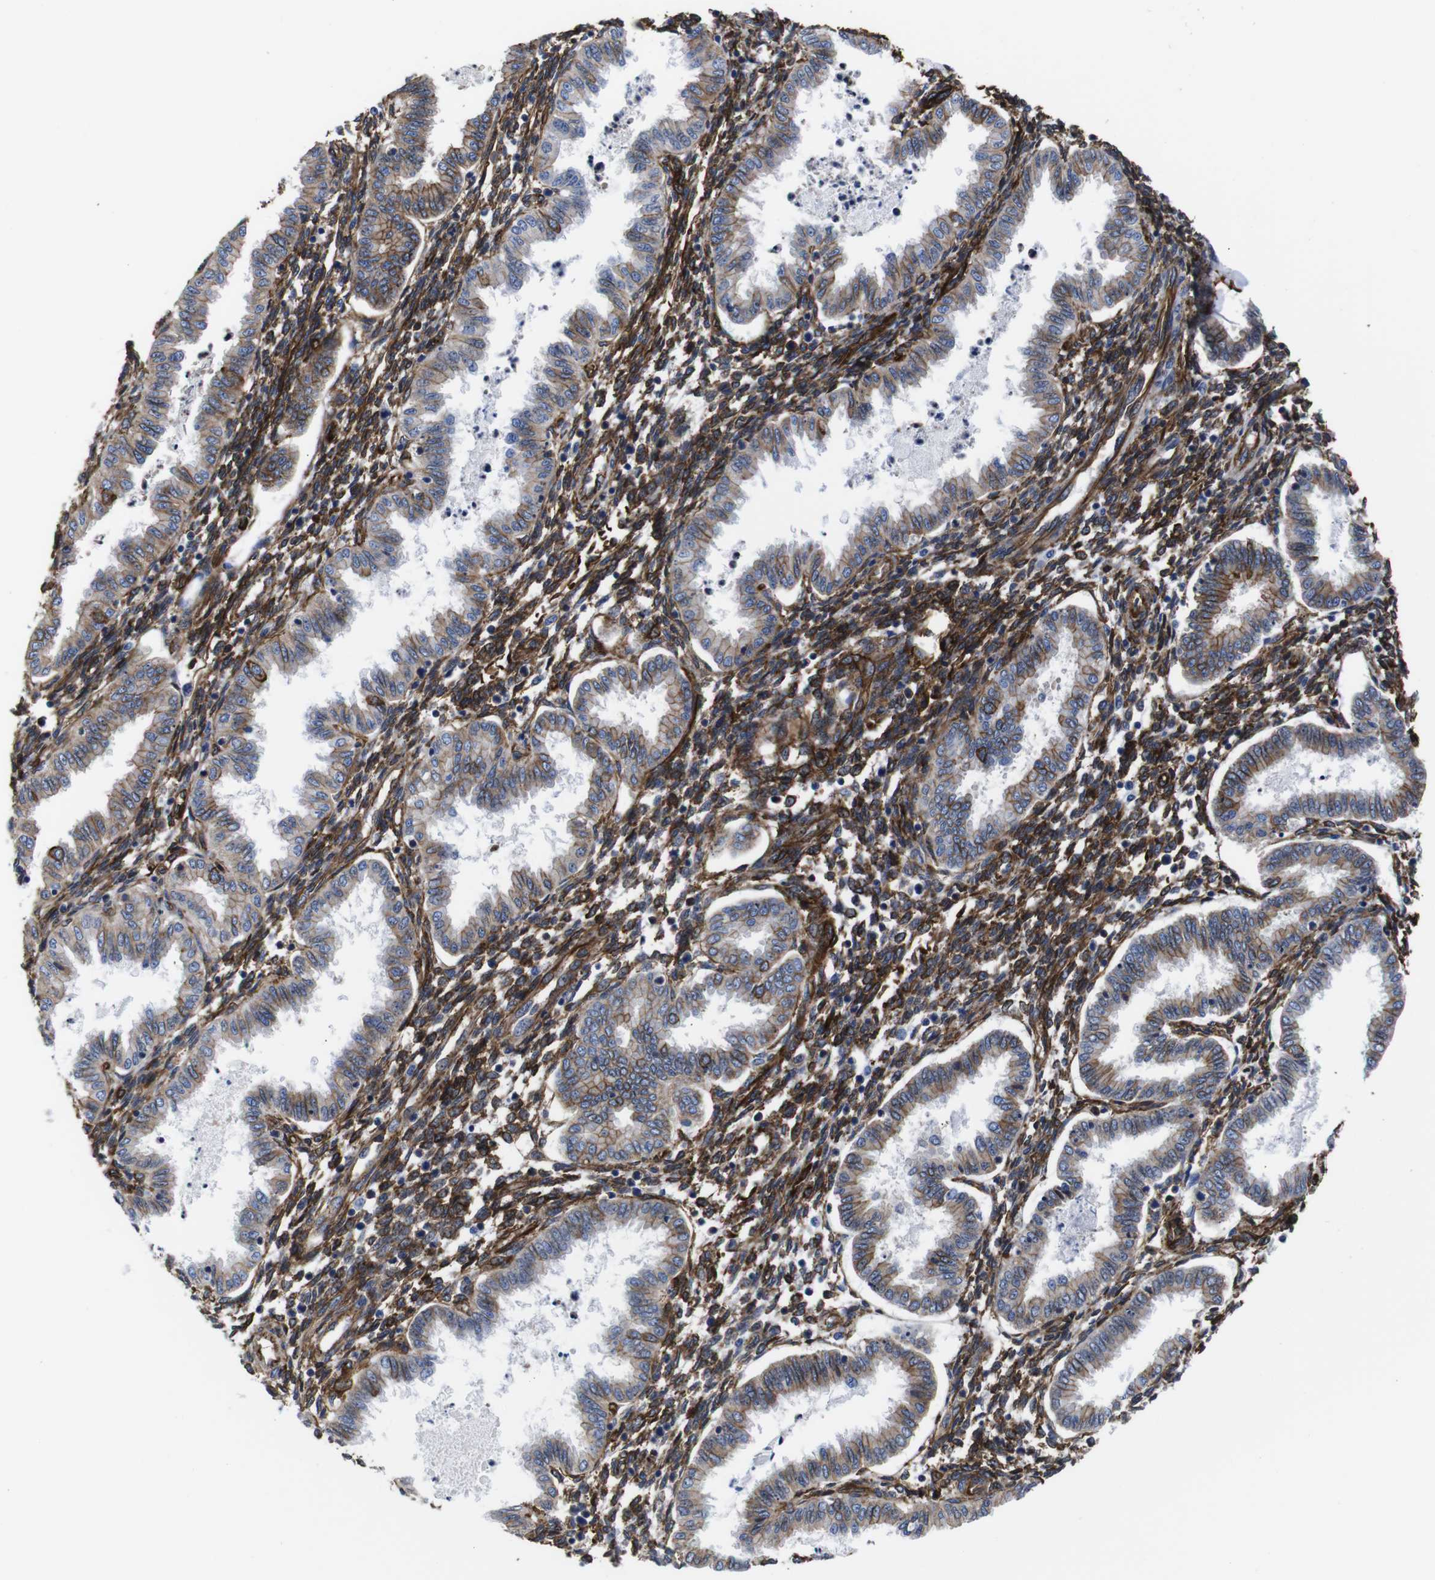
{"staining": {"intensity": "moderate", "quantity": ">75%", "location": "cytoplasmic/membranous"}, "tissue": "endometrium", "cell_type": "Cells in endometrial stroma", "image_type": "normal", "snomed": [{"axis": "morphology", "description": "Normal tissue, NOS"}, {"axis": "topography", "description": "Endometrium"}], "caption": "This is an image of immunohistochemistry staining of benign endometrium, which shows moderate staining in the cytoplasmic/membranous of cells in endometrial stroma.", "gene": "SPTBN1", "patient": {"sex": "female", "age": 33}}